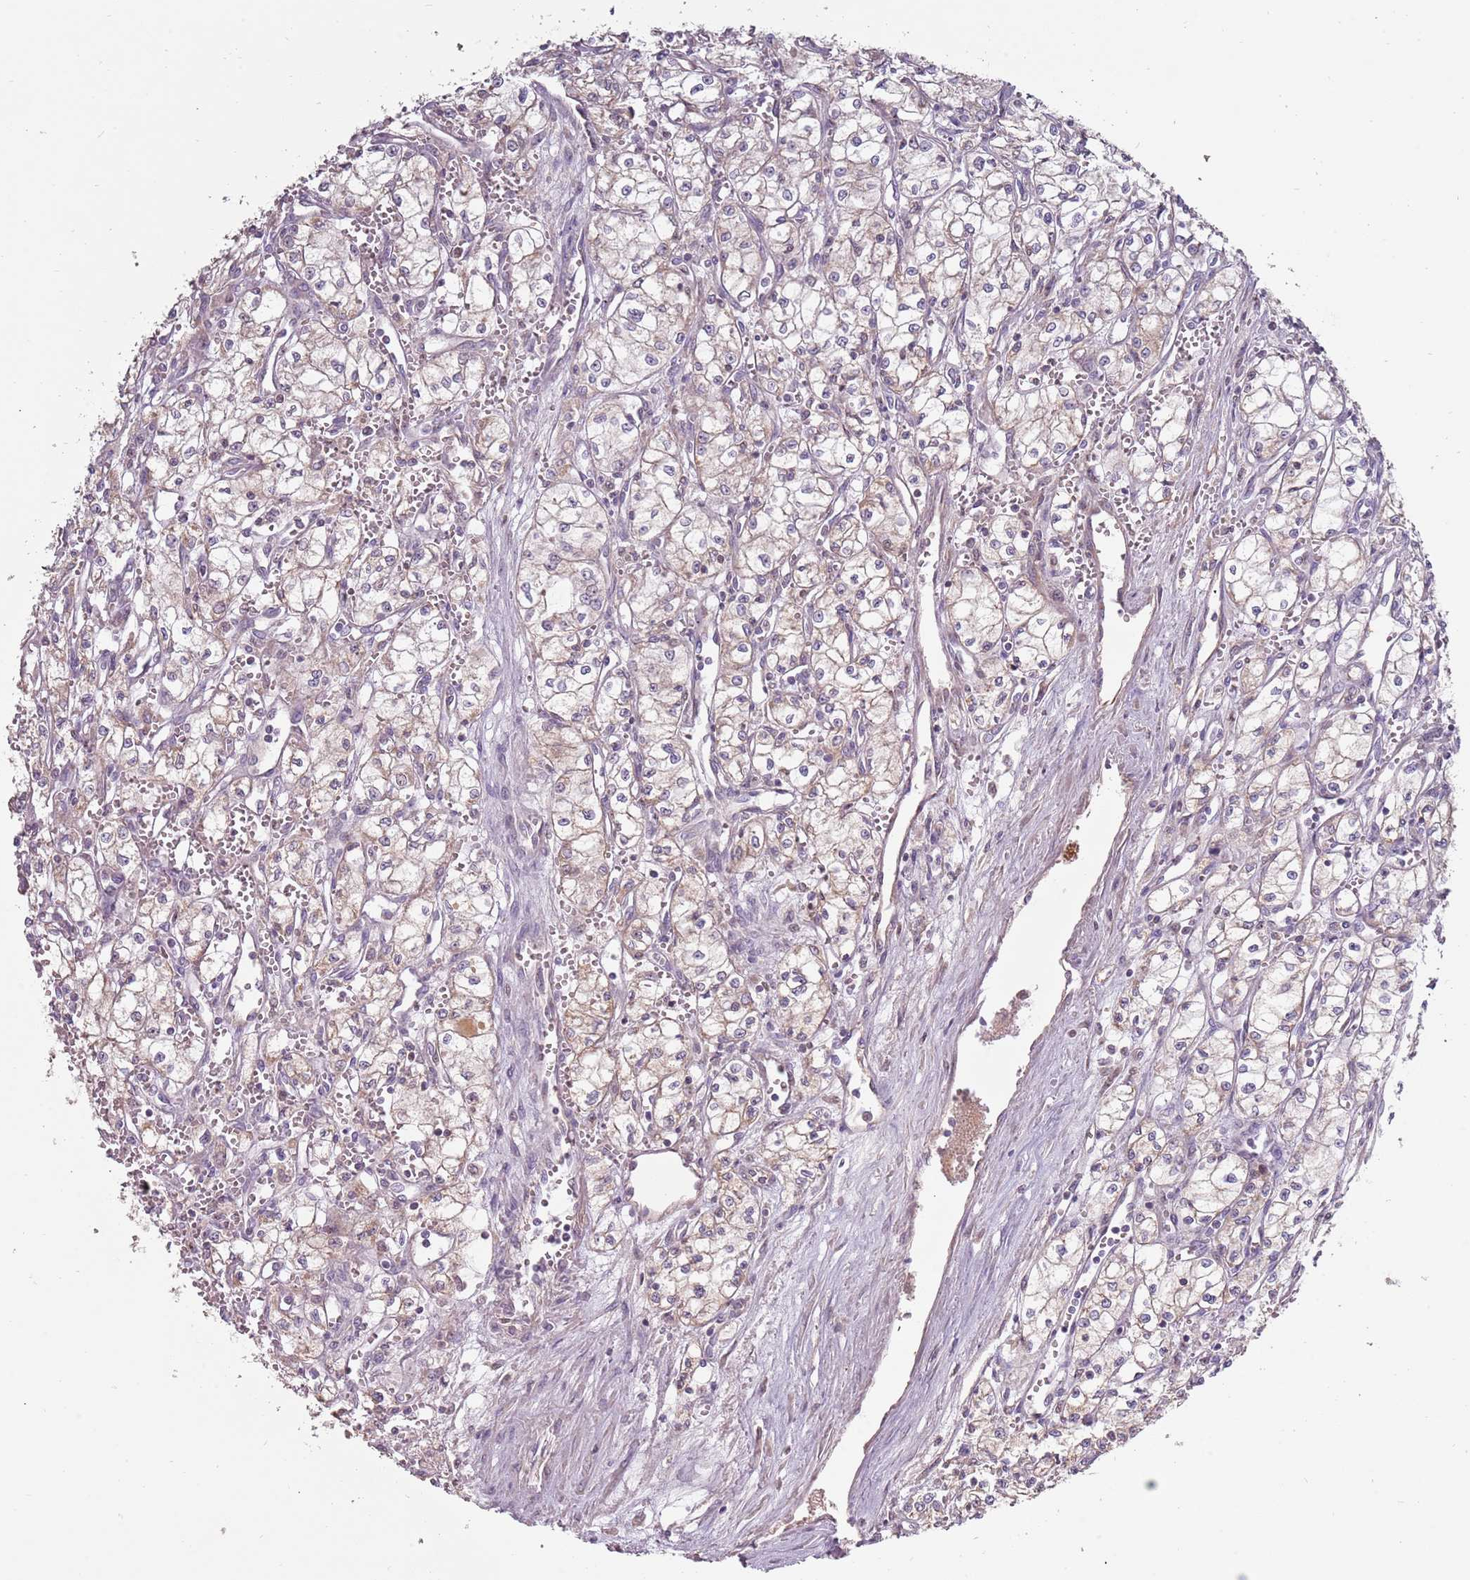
{"staining": {"intensity": "weak", "quantity": "<25%", "location": "cytoplasmic/membranous"}, "tissue": "renal cancer", "cell_type": "Tumor cells", "image_type": "cancer", "snomed": [{"axis": "morphology", "description": "Adenocarcinoma, NOS"}, {"axis": "topography", "description": "Kidney"}], "caption": "IHC micrograph of human renal cancer (adenocarcinoma) stained for a protein (brown), which reveals no expression in tumor cells.", "gene": "SYS1", "patient": {"sex": "male", "age": 59}}